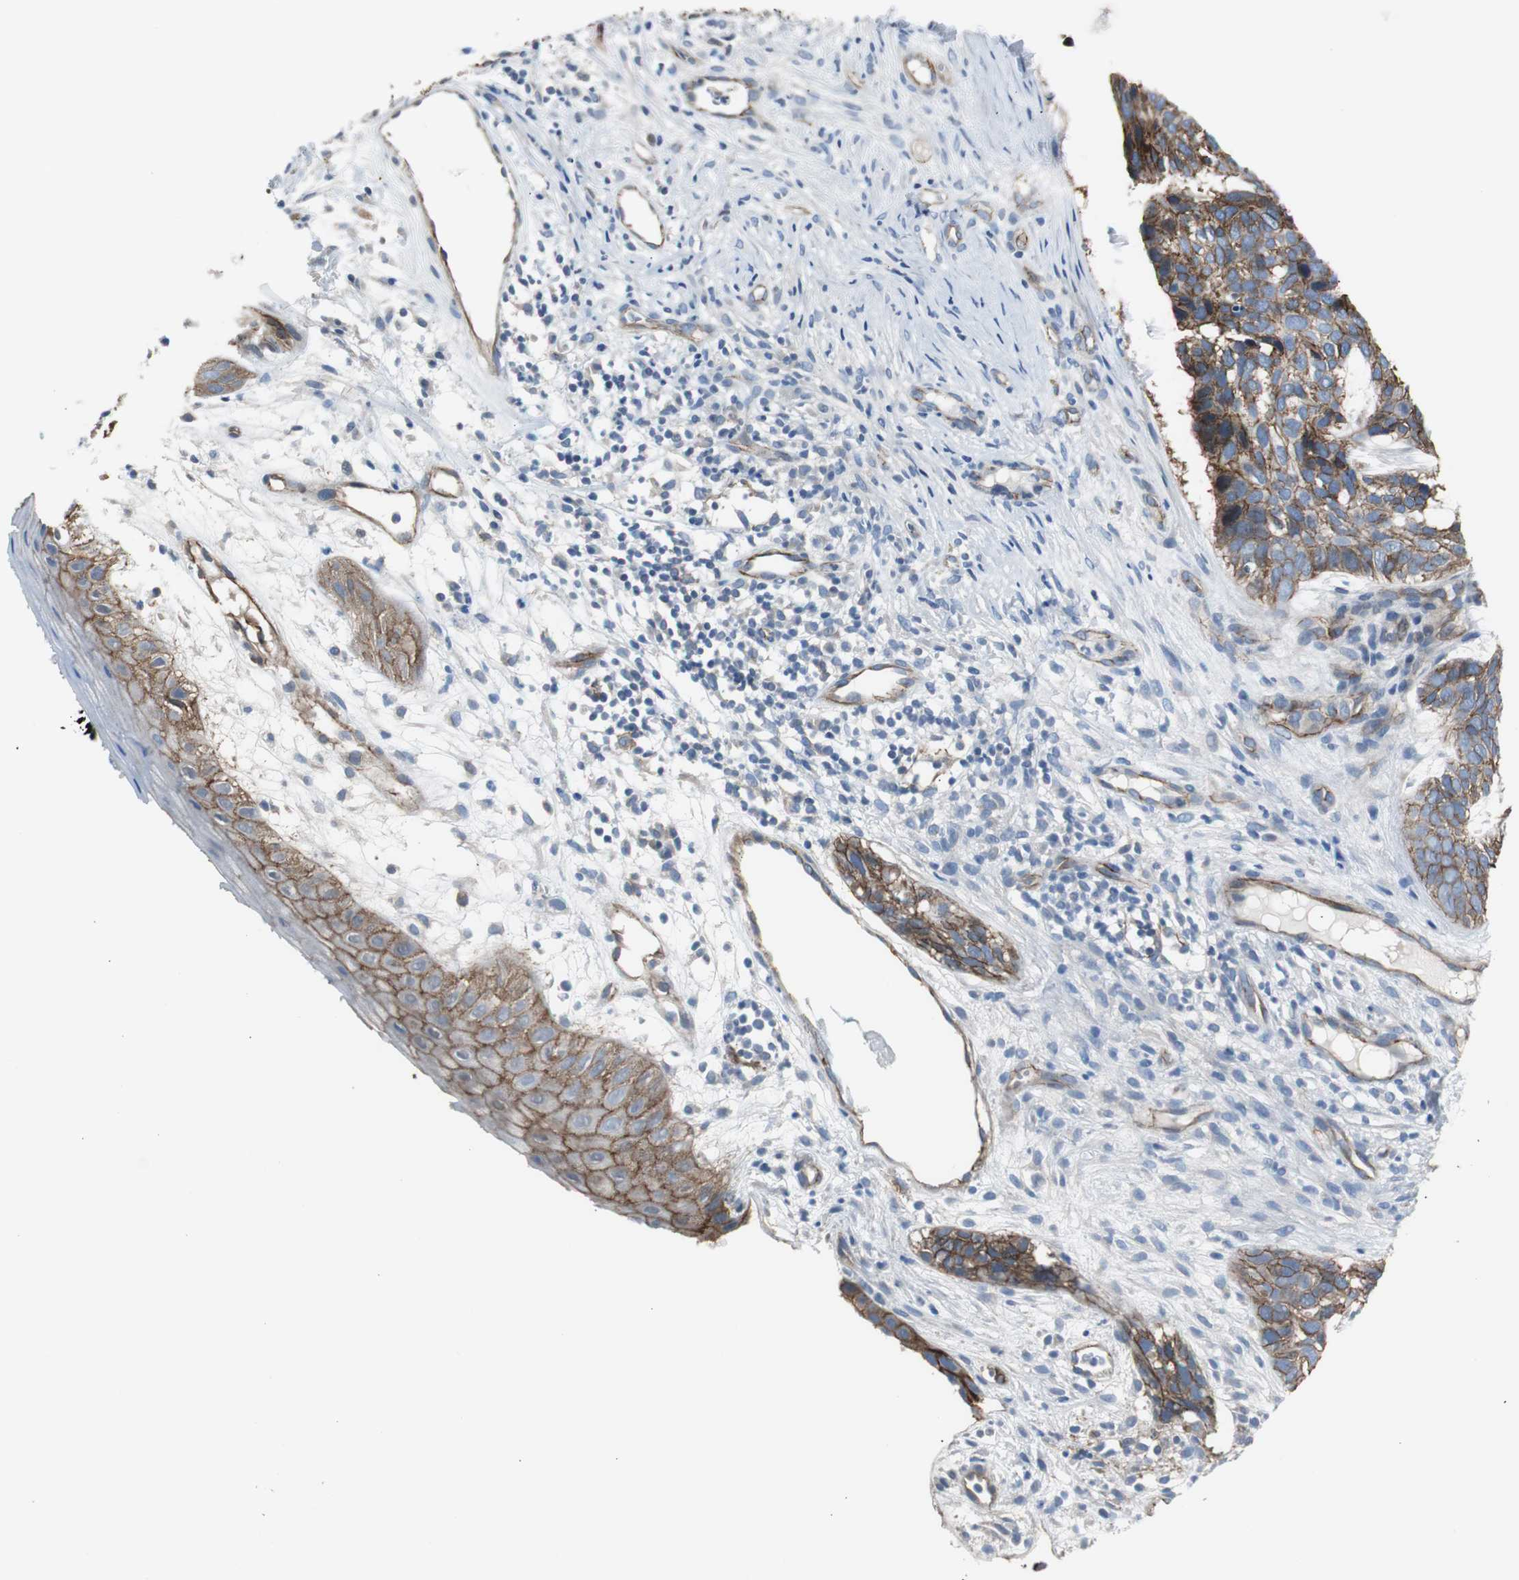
{"staining": {"intensity": "moderate", "quantity": ">75%", "location": "cytoplasmic/membranous"}, "tissue": "skin cancer", "cell_type": "Tumor cells", "image_type": "cancer", "snomed": [{"axis": "morphology", "description": "Basal cell carcinoma"}, {"axis": "topography", "description": "Skin"}], "caption": "An image of basal cell carcinoma (skin) stained for a protein exhibits moderate cytoplasmic/membranous brown staining in tumor cells. (IHC, brightfield microscopy, high magnification).", "gene": "STXBP4", "patient": {"sex": "male", "age": 87}}